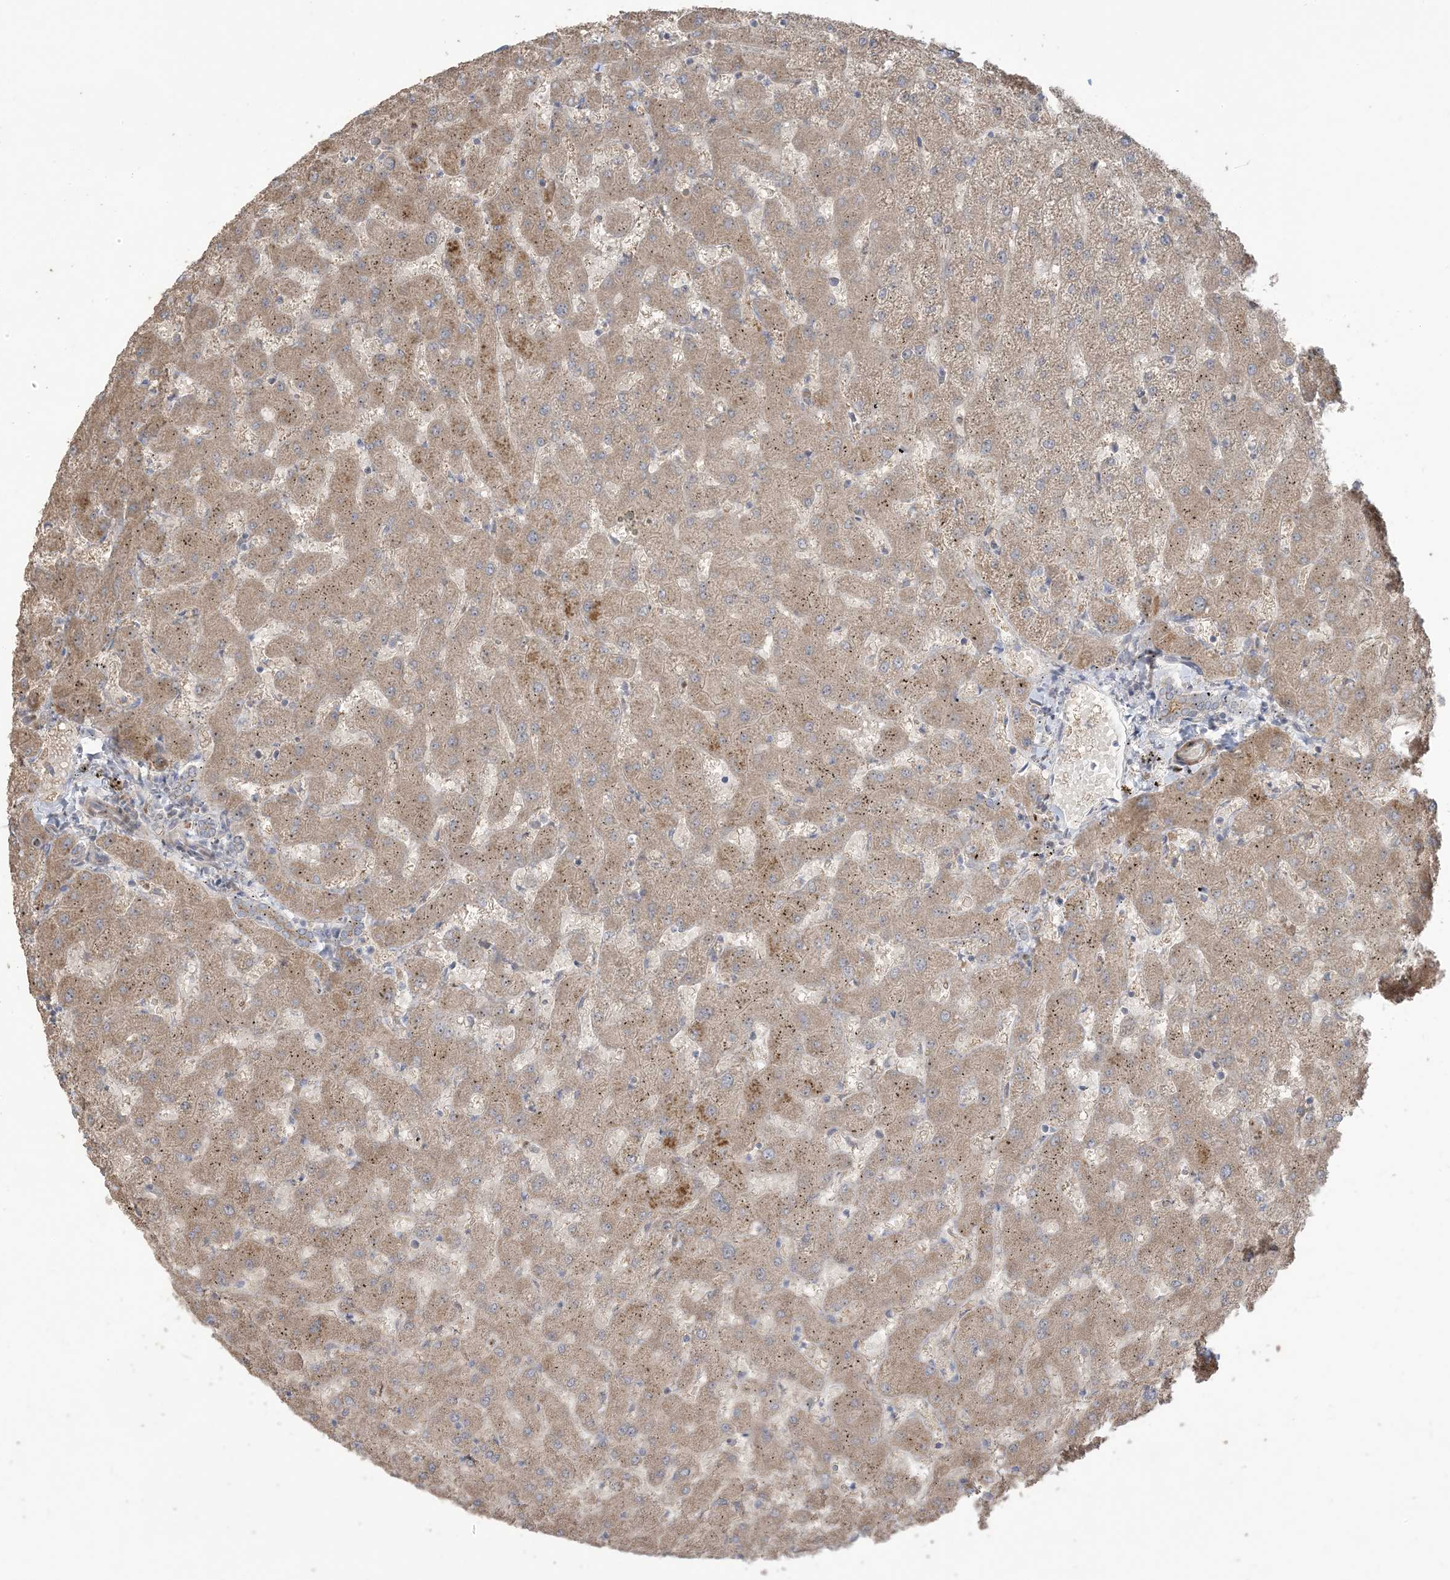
{"staining": {"intensity": "weak", "quantity": "<25%", "location": "cytoplasmic/membranous"}, "tissue": "liver", "cell_type": "Cholangiocytes", "image_type": "normal", "snomed": [{"axis": "morphology", "description": "Normal tissue, NOS"}, {"axis": "topography", "description": "Liver"}], "caption": "The photomicrograph displays no significant positivity in cholangiocytes of liver. The staining was performed using DAB (3,3'-diaminobenzidine) to visualize the protein expression in brown, while the nuclei were stained in blue with hematoxylin (Magnification: 20x).", "gene": "KLHL18", "patient": {"sex": "female", "age": 63}}